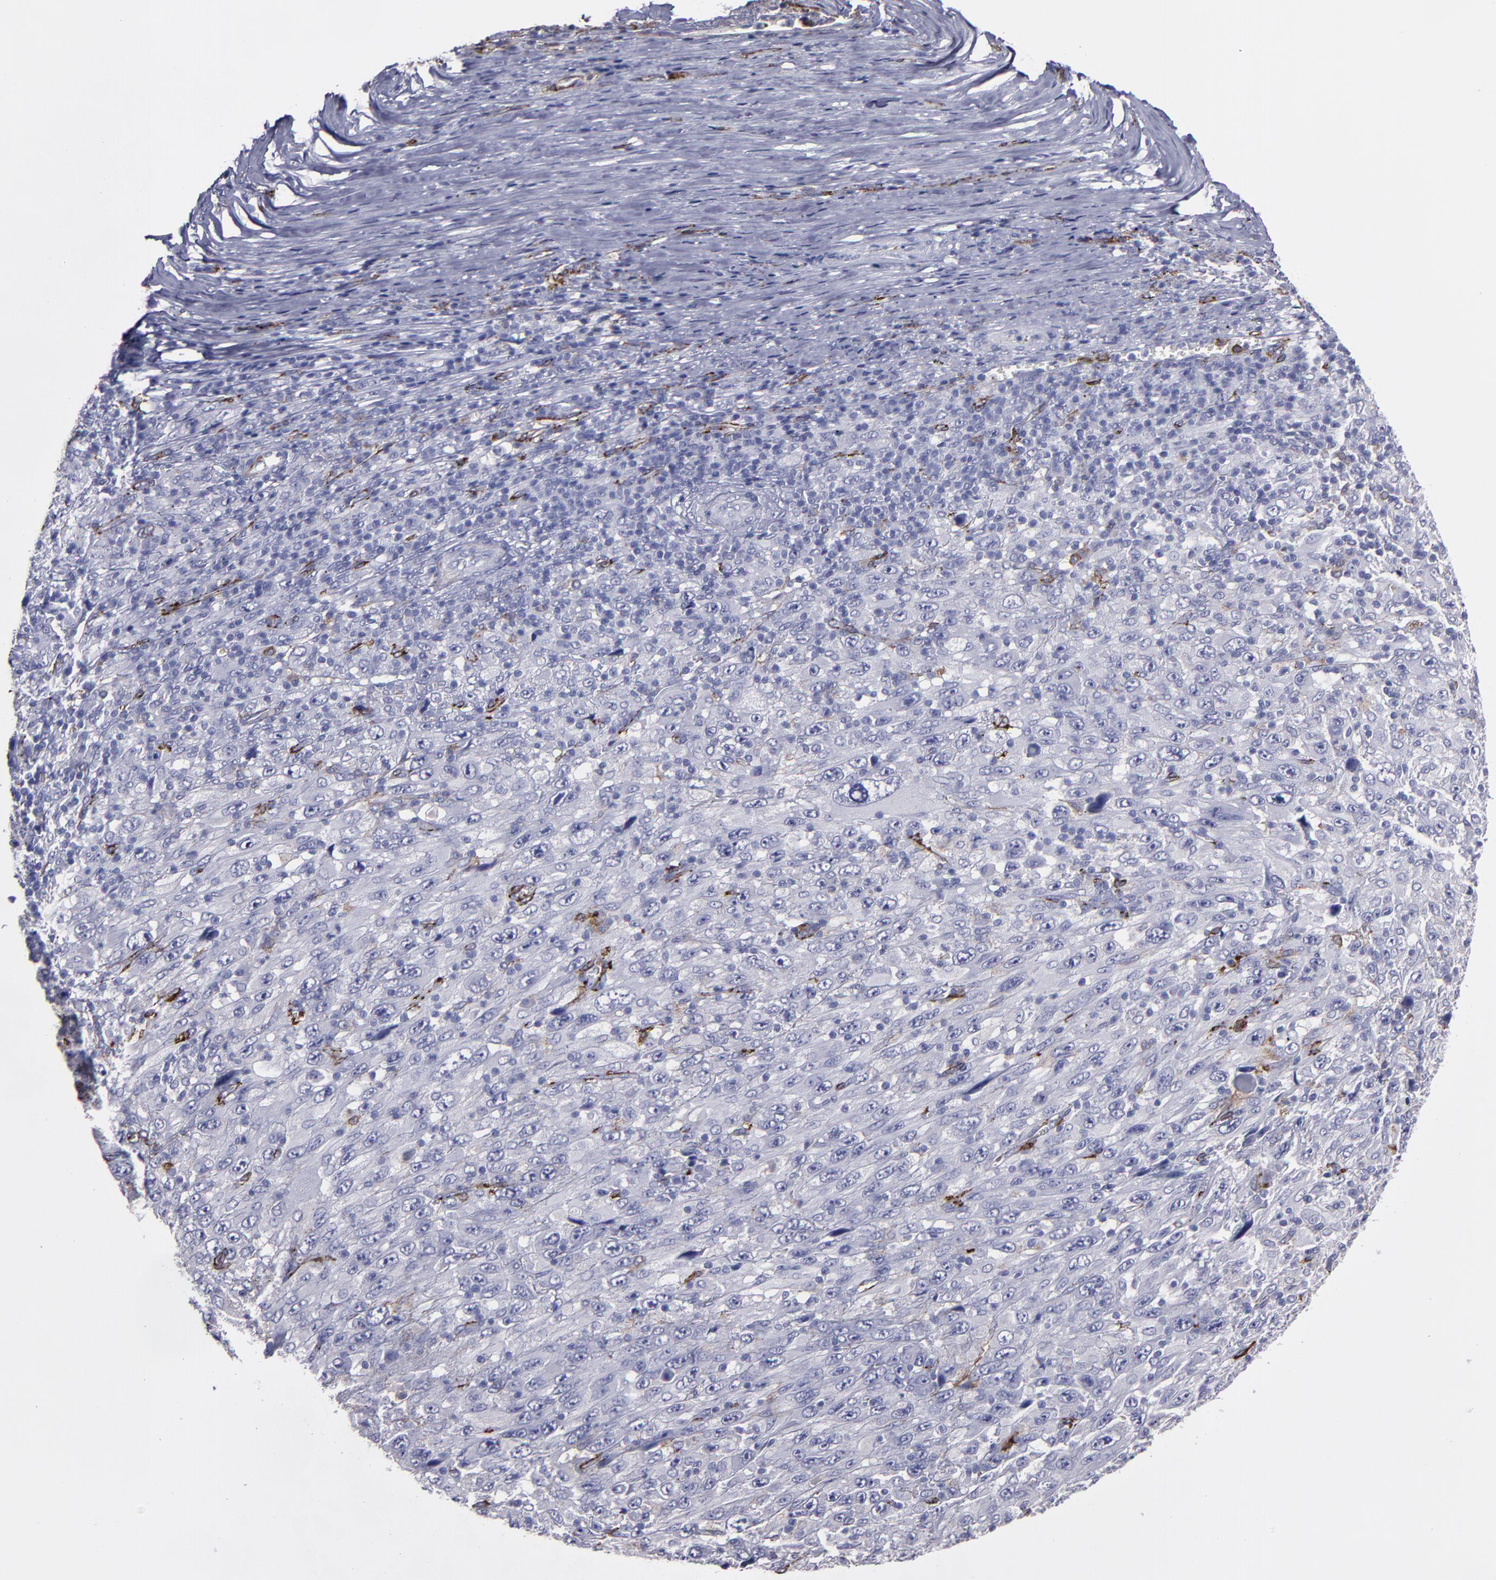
{"staining": {"intensity": "negative", "quantity": "none", "location": "none"}, "tissue": "melanoma", "cell_type": "Tumor cells", "image_type": "cancer", "snomed": [{"axis": "morphology", "description": "Malignant melanoma, Metastatic site"}, {"axis": "topography", "description": "Skin"}], "caption": "DAB immunohistochemical staining of human melanoma demonstrates no significant staining in tumor cells.", "gene": "CD36", "patient": {"sex": "female", "age": 56}}